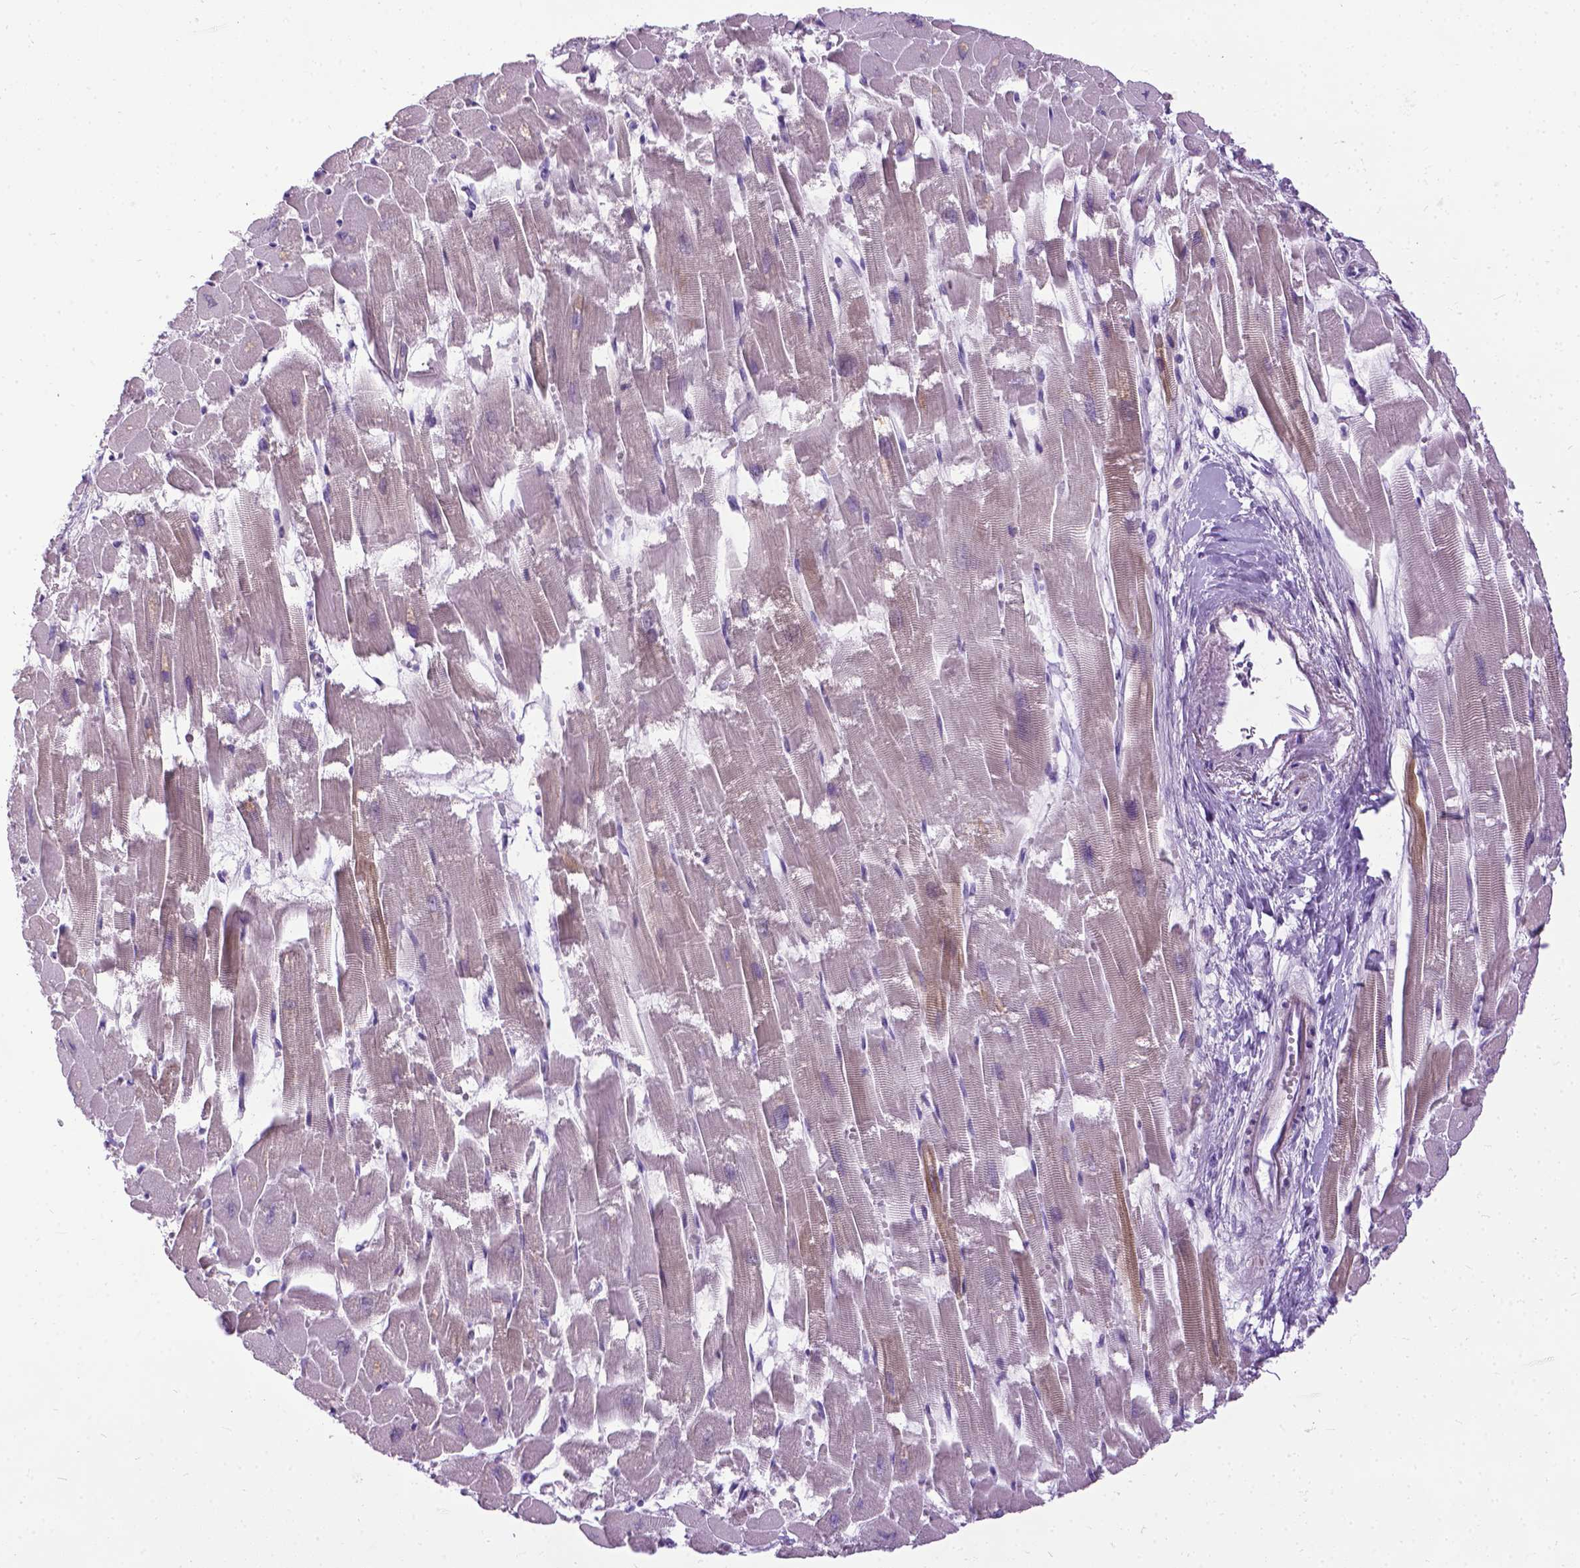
{"staining": {"intensity": "moderate", "quantity": "25%-75%", "location": "cytoplasmic/membranous"}, "tissue": "heart muscle", "cell_type": "Cardiomyocytes", "image_type": "normal", "snomed": [{"axis": "morphology", "description": "Normal tissue, NOS"}, {"axis": "topography", "description": "Heart"}], "caption": "A medium amount of moderate cytoplasmic/membranous positivity is seen in about 25%-75% of cardiomyocytes in benign heart muscle.", "gene": "PROB1", "patient": {"sex": "female", "age": 52}}